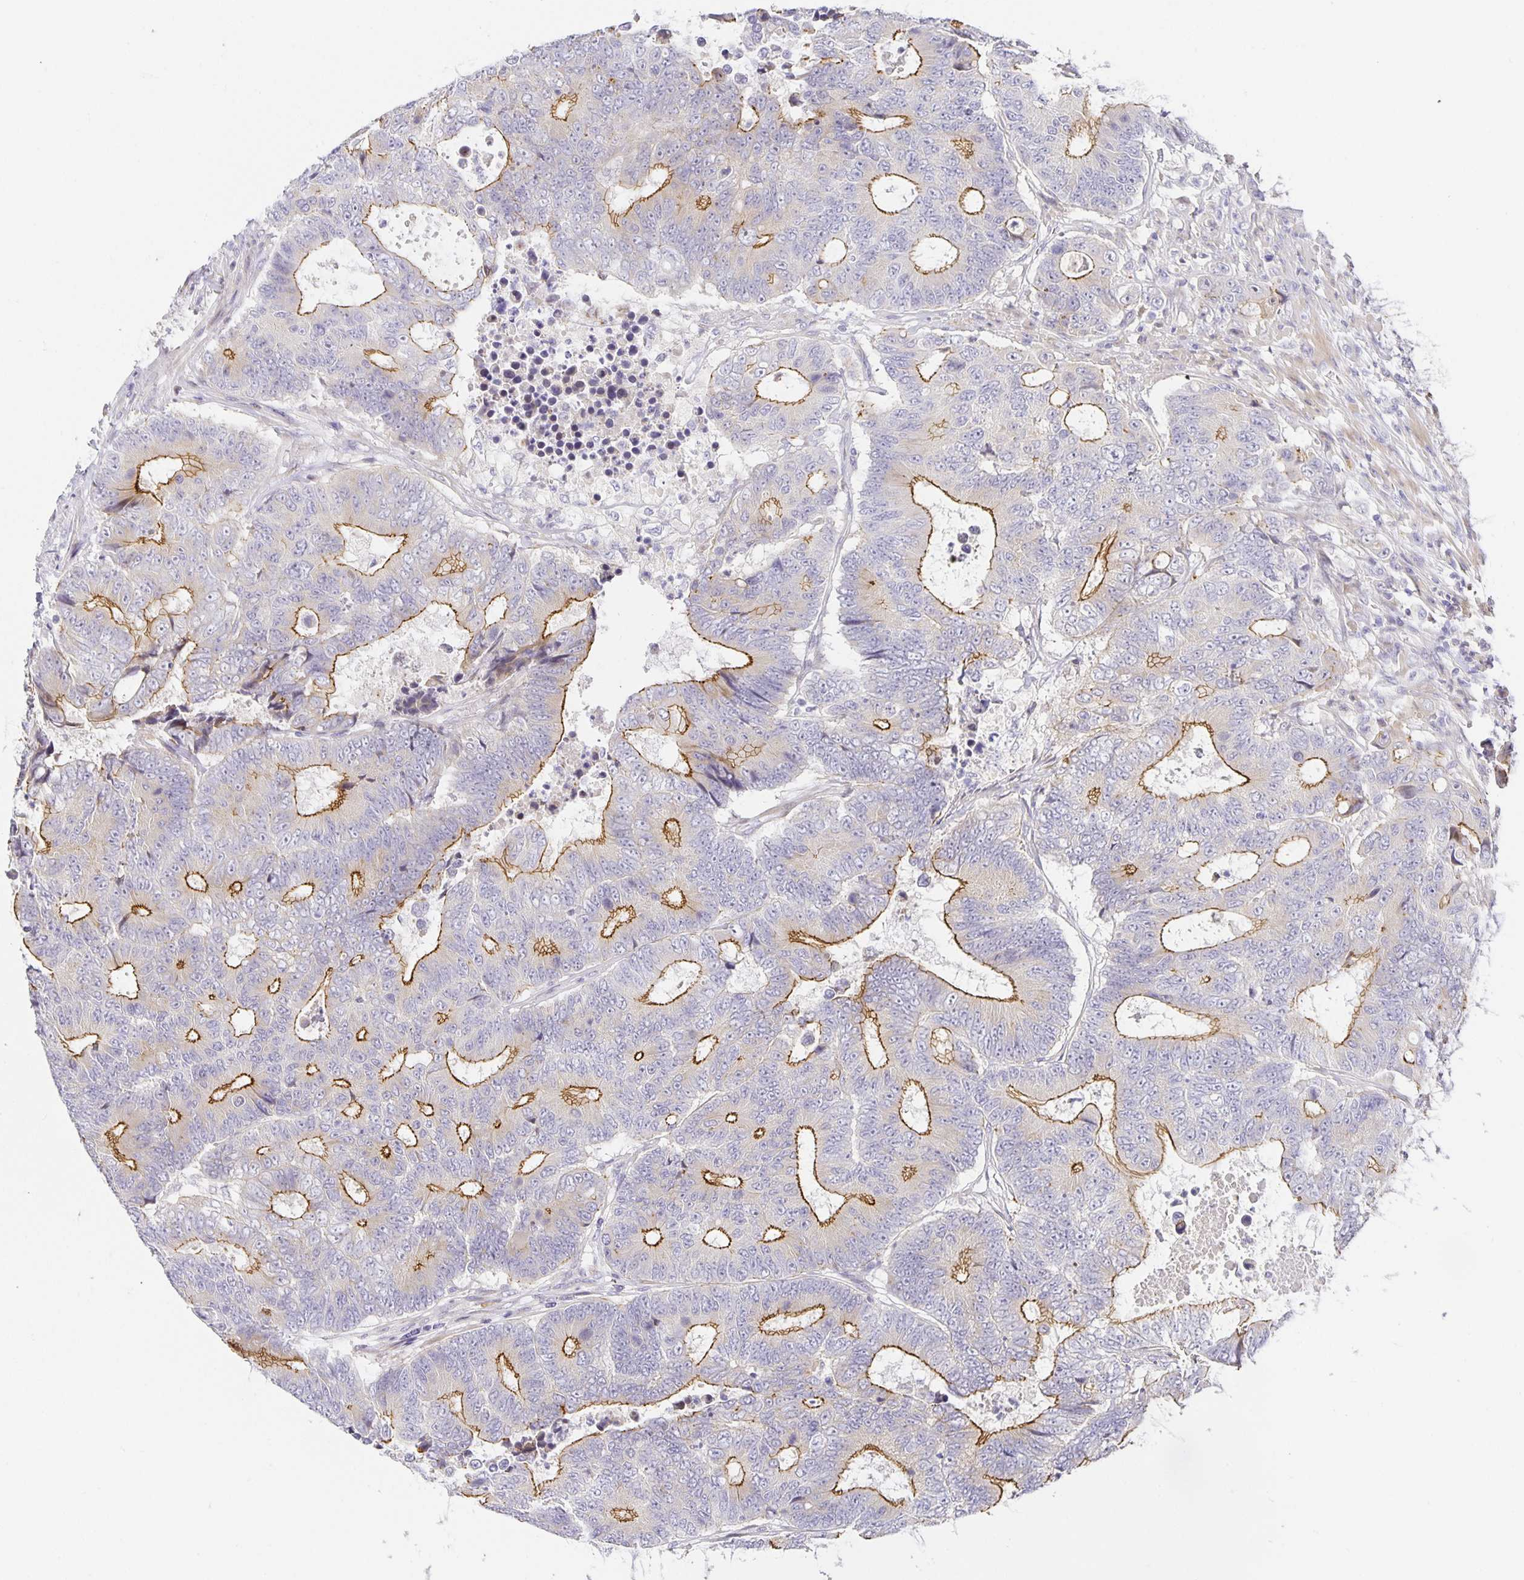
{"staining": {"intensity": "moderate", "quantity": "25%-75%", "location": "cytoplasmic/membranous"}, "tissue": "colorectal cancer", "cell_type": "Tumor cells", "image_type": "cancer", "snomed": [{"axis": "morphology", "description": "Adenocarcinoma, NOS"}, {"axis": "topography", "description": "Colon"}], "caption": "The photomicrograph shows a brown stain indicating the presence of a protein in the cytoplasmic/membranous of tumor cells in colorectal cancer (adenocarcinoma). (Brightfield microscopy of DAB IHC at high magnification).", "gene": "TJP3", "patient": {"sex": "female", "age": 48}}